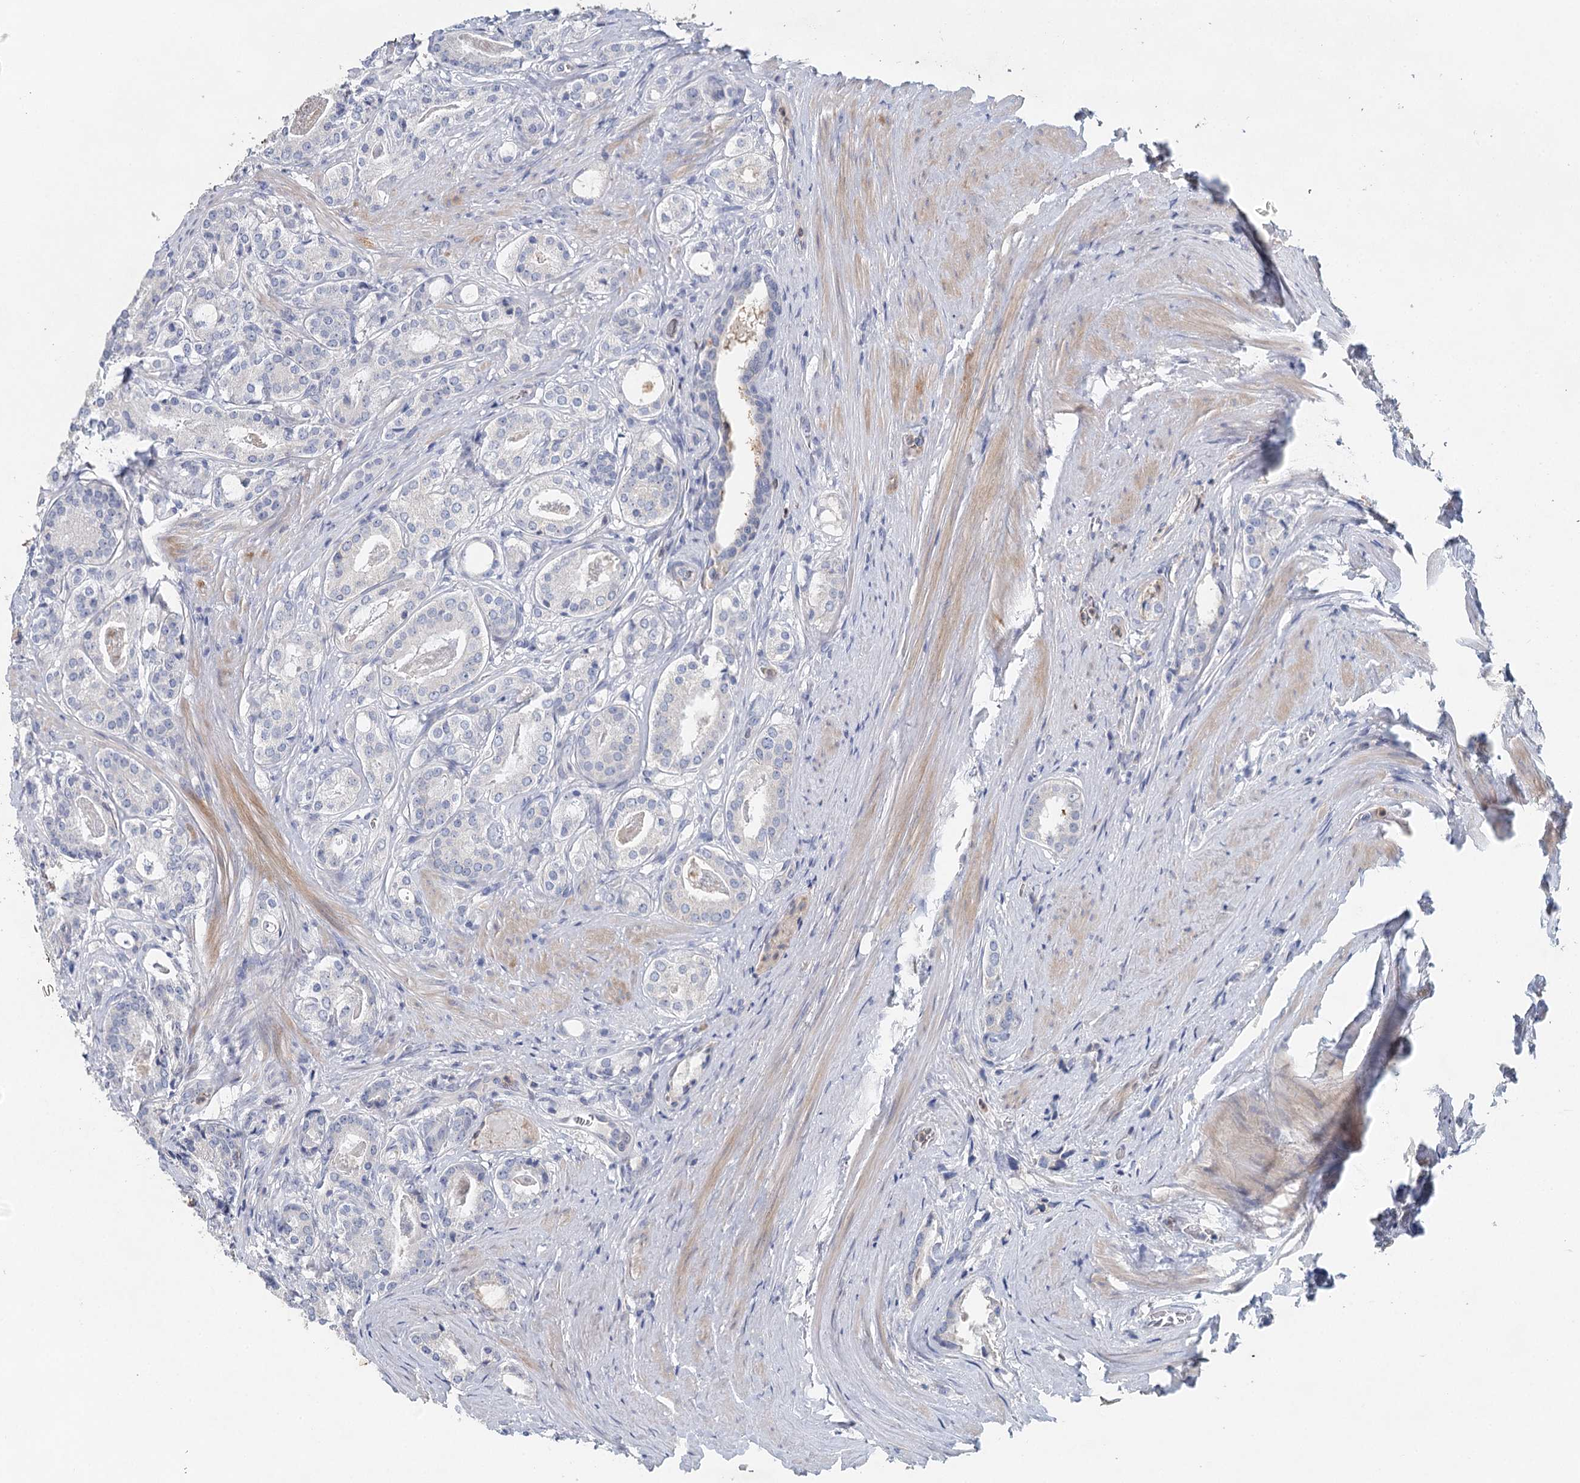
{"staining": {"intensity": "negative", "quantity": "none", "location": "none"}, "tissue": "prostate cancer", "cell_type": "Tumor cells", "image_type": "cancer", "snomed": [{"axis": "morphology", "description": "Adenocarcinoma, High grade"}, {"axis": "topography", "description": "Prostate"}], "caption": "Immunohistochemistry photomicrograph of neoplastic tissue: human prostate cancer stained with DAB (3,3'-diaminobenzidine) demonstrates no significant protein staining in tumor cells. Nuclei are stained in blue.", "gene": "MYL6B", "patient": {"sex": "male", "age": 63}}